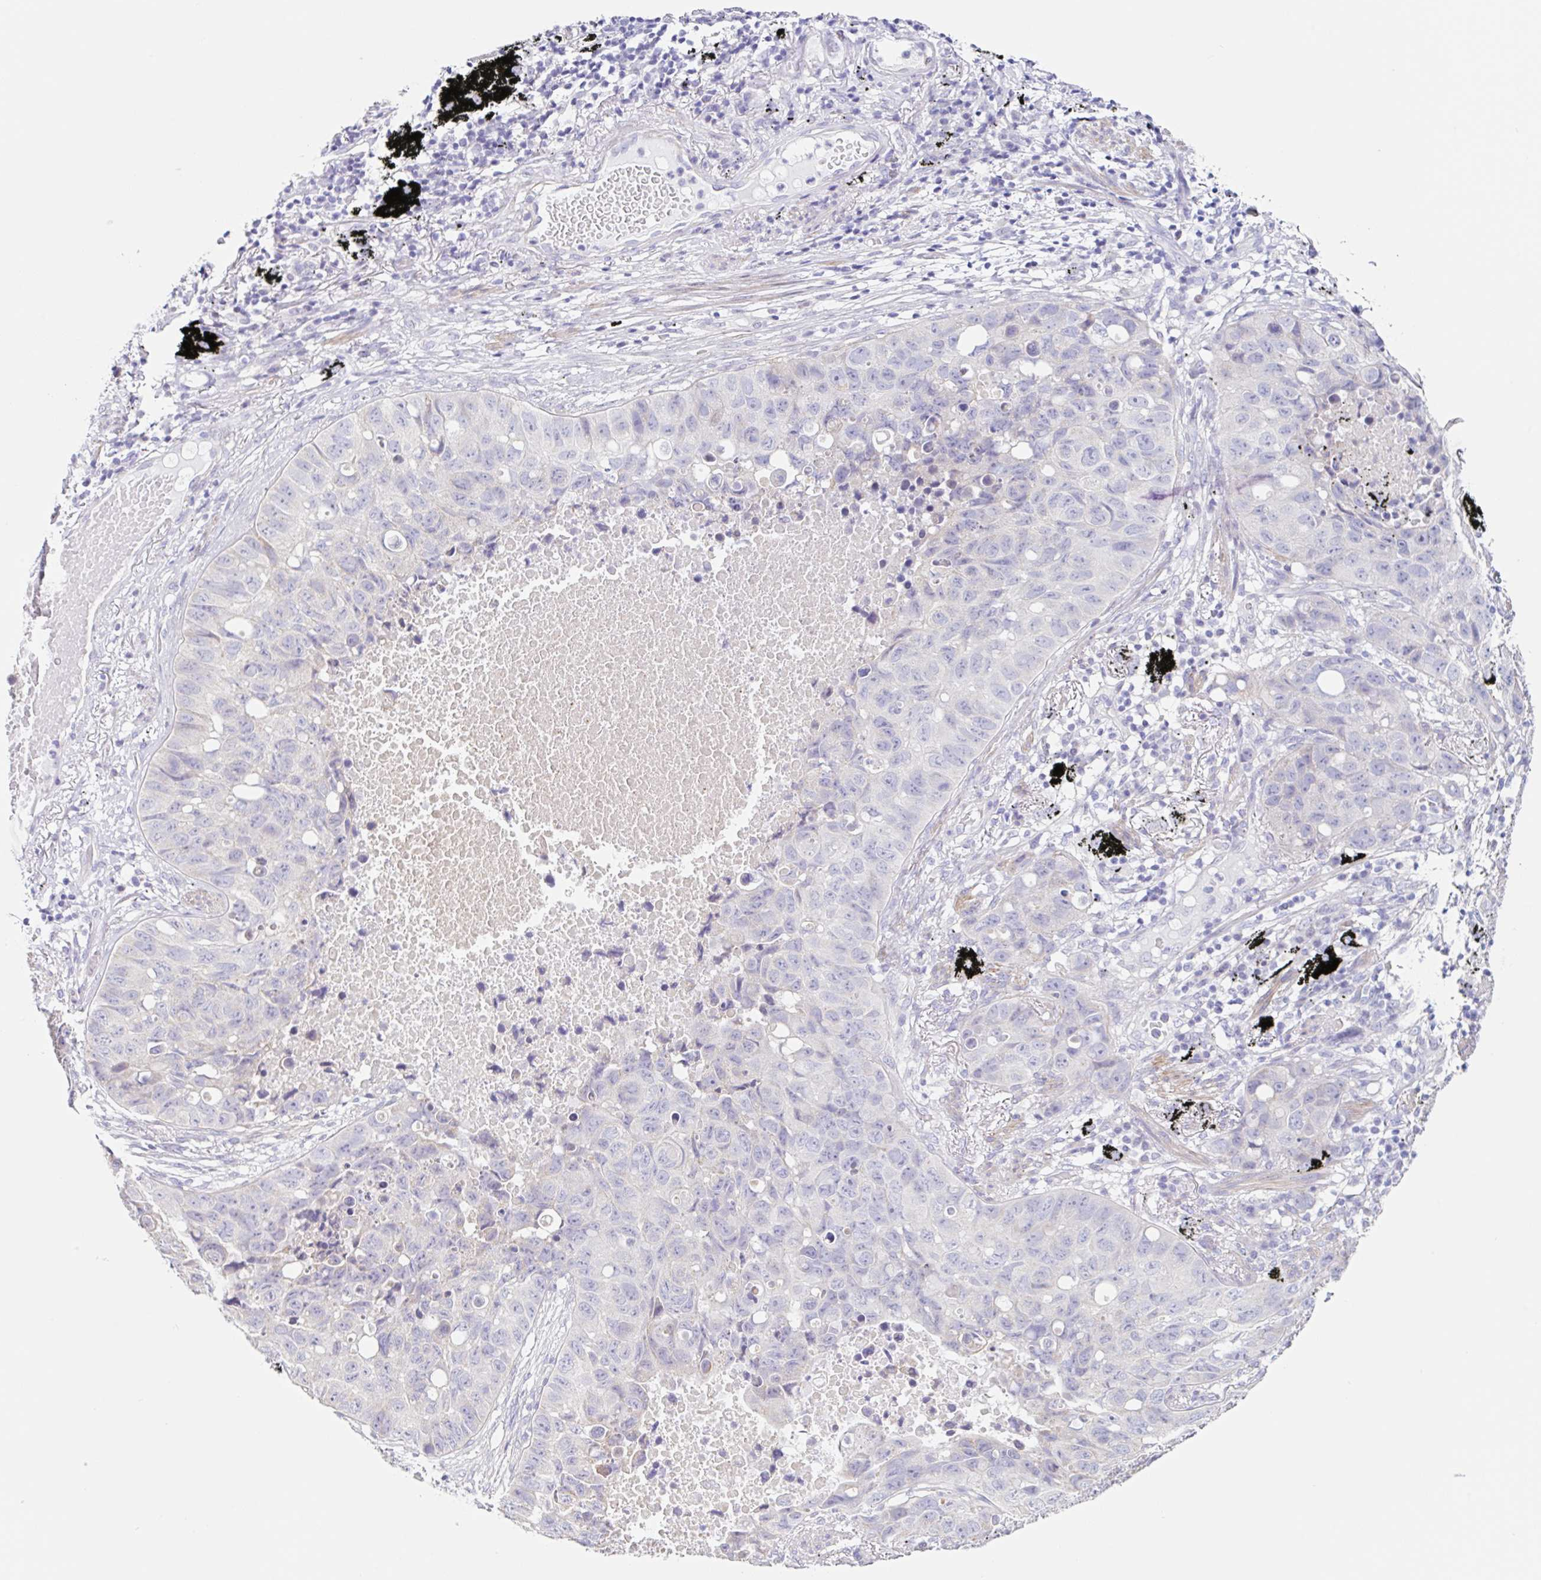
{"staining": {"intensity": "negative", "quantity": "none", "location": "none"}, "tissue": "lung cancer", "cell_type": "Tumor cells", "image_type": "cancer", "snomed": [{"axis": "morphology", "description": "Squamous cell carcinoma, NOS"}, {"axis": "topography", "description": "Lung"}], "caption": "Immunohistochemistry image of neoplastic tissue: lung cancer stained with DAB (3,3'-diaminobenzidine) displays no significant protein staining in tumor cells.", "gene": "DCAF17", "patient": {"sex": "male", "age": 60}}